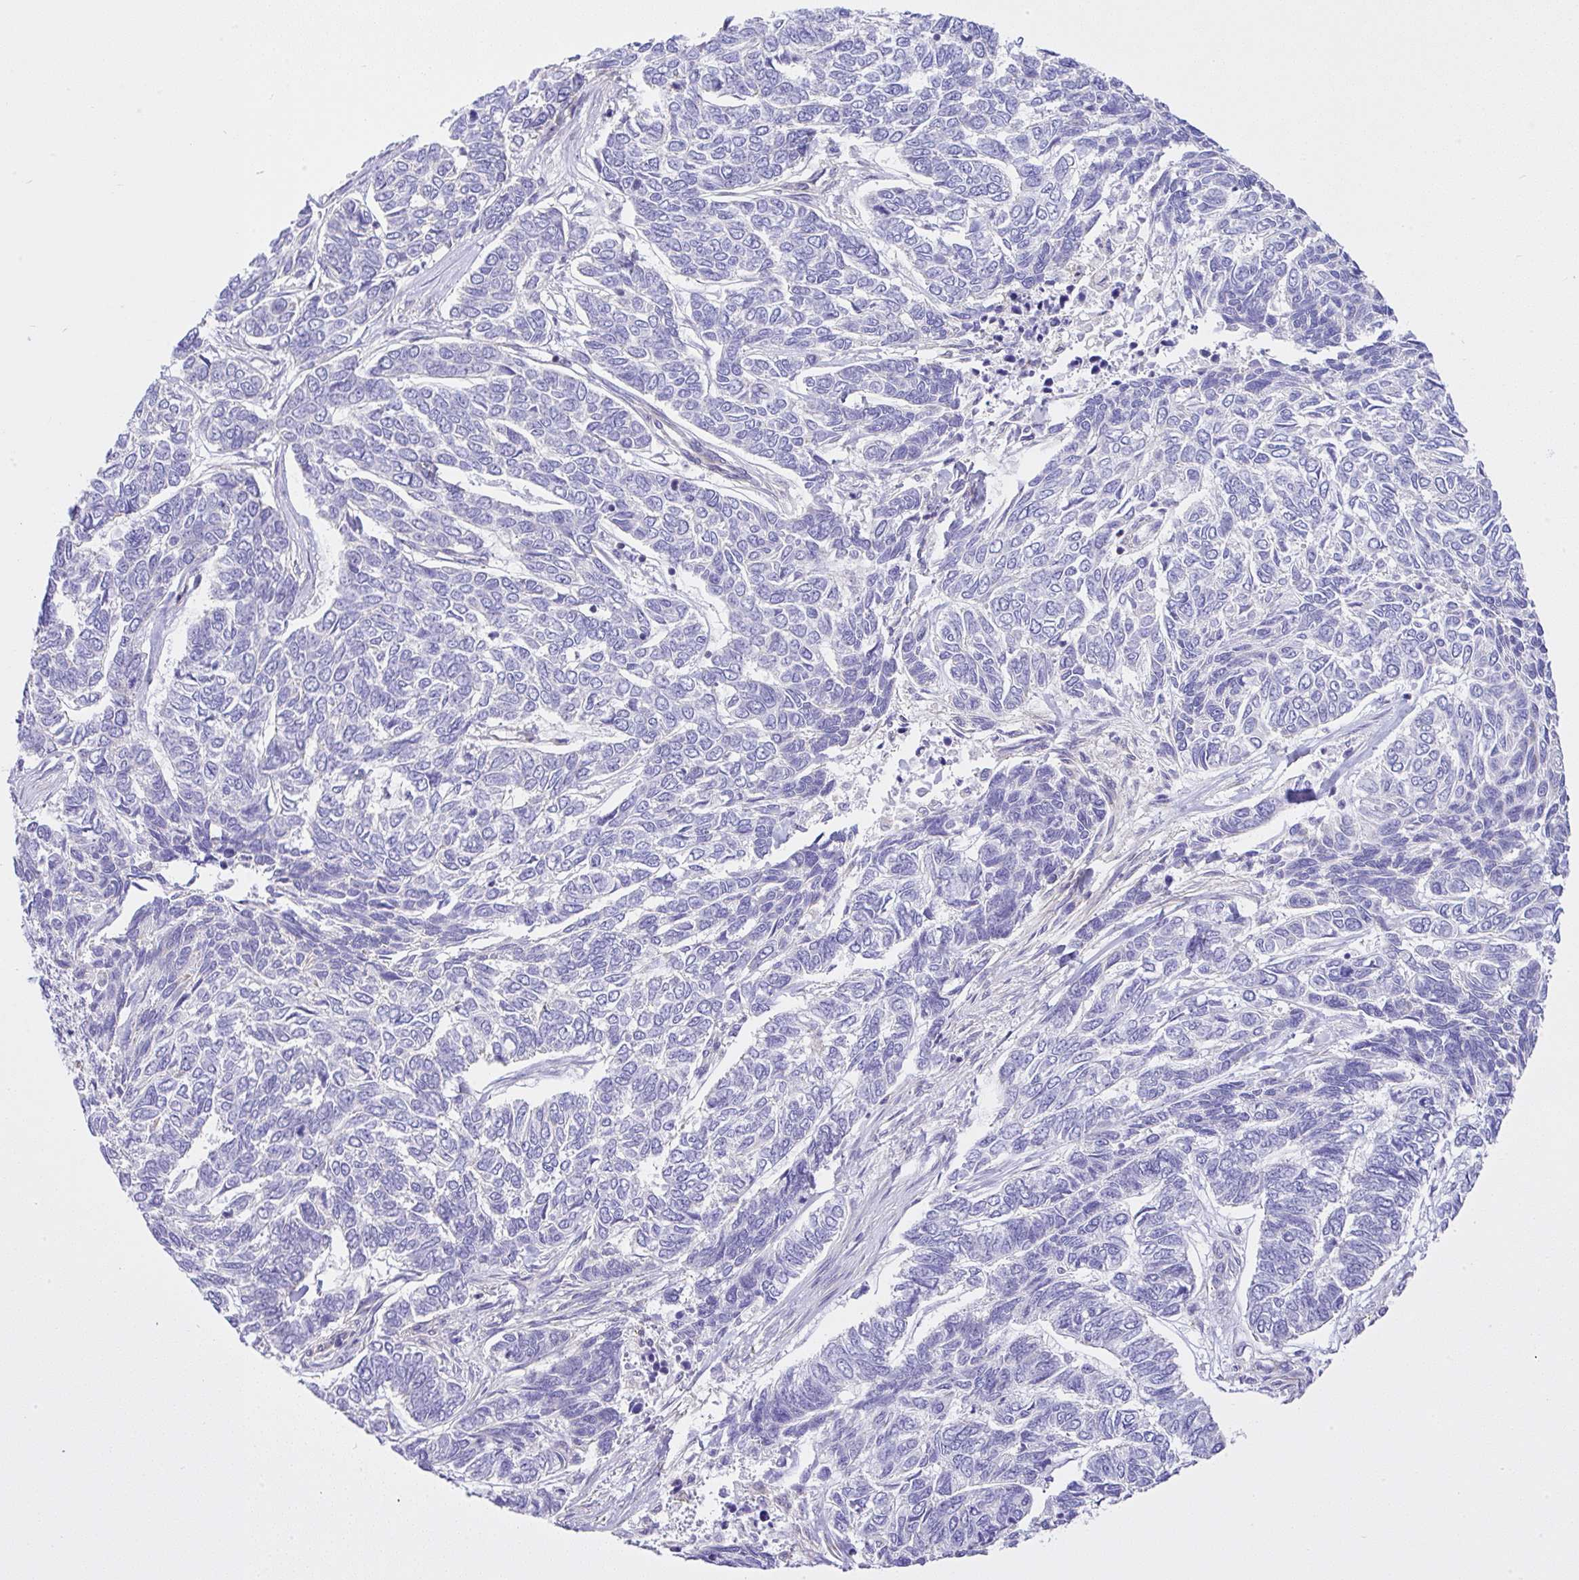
{"staining": {"intensity": "negative", "quantity": "none", "location": "none"}, "tissue": "skin cancer", "cell_type": "Tumor cells", "image_type": "cancer", "snomed": [{"axis": "morphology", "description": "Basal cell carcinoma"}, {"axis": "topography", "description": "Skin"}], "caption": "Tumor cells are negative for protein expression in human skin basal cell carcinoma.", "gene": "CCDC142", "patient": {"sex": "female", "age": 65}}